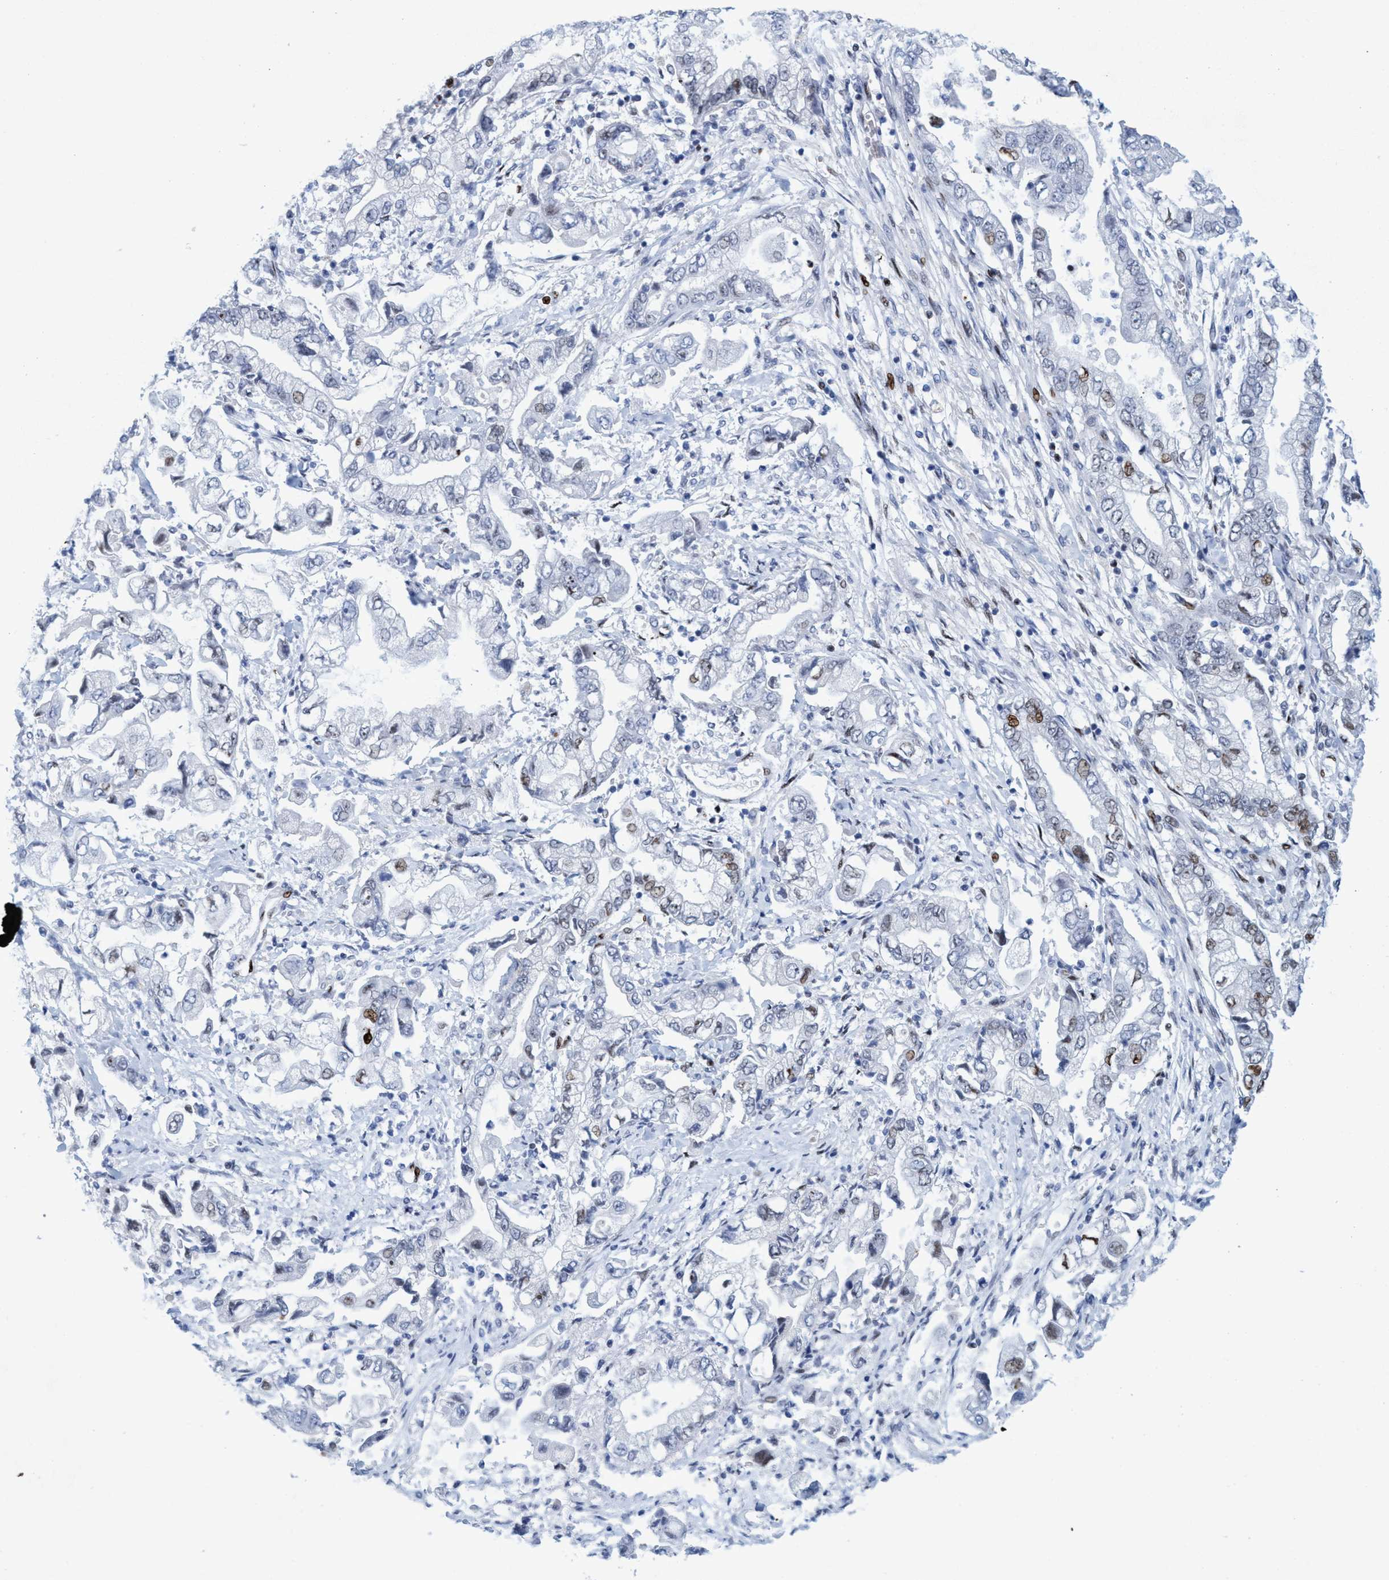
{"staining": {"intensity": "strong", "quantity": "25%-75%", "location": "nuclear"}, "tissue": "stomach cancer", "cell_type": "Tumor cells", "image_type": "cancer", "snomed": [{"axis": "morphology", "description": "Normal tissue, NOS"}, {"axis": "morphology", "description": "Adenocarcinoma, NOS"}, {"axis": "topography", "description": "Stomach"}], "caption": "A micrograph showing strong nuclear positivity in approximately 25%-75% of tumor cells in adenocarcinoma (stomach), as visualized by brown immunohistochemical staining.", "gene": "R3HCC1", "patient": {"sex": "male", "age": 62}}